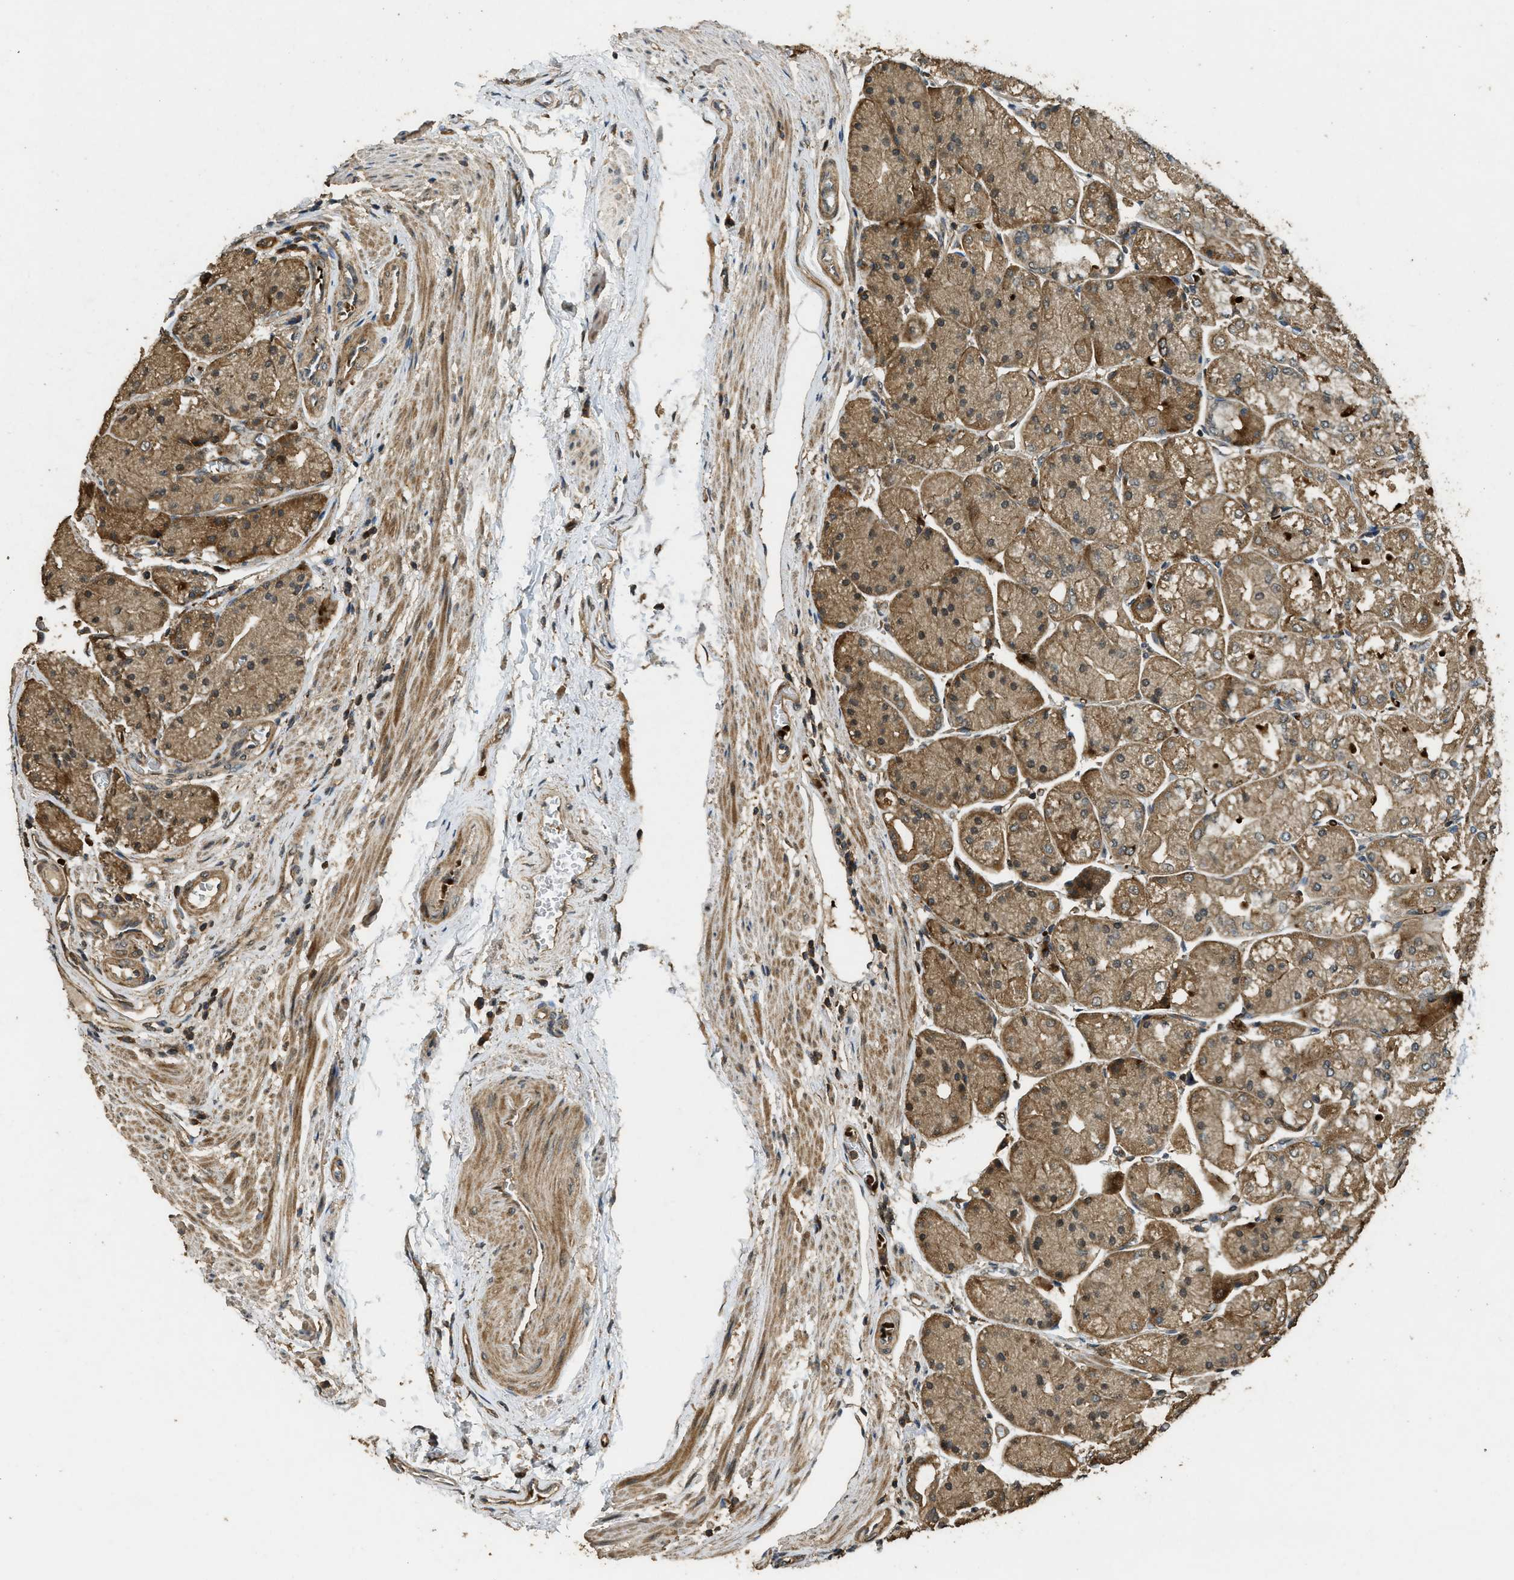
{"staining": {"intensity": "moderate", "quantity": ">75%", "location": "cytoplasmic/membranous"}, "tissue": "stomach", "cell_type": "Glandular cells", "image_type": "normal", "snomed": [{"axis": "morphology", "description": "Normal tissue, NOS"}, {"axis": "topography", "description": "Stomach, upper"}], "caption": "DAB immunohistochemical staining of benign stomach exhibits moderate cytoplasmic/membranous protein staining in approximately >75% of glandular cells.", "gene": "PPP6R3", "patient": {"sex": "male", "age": 72}}